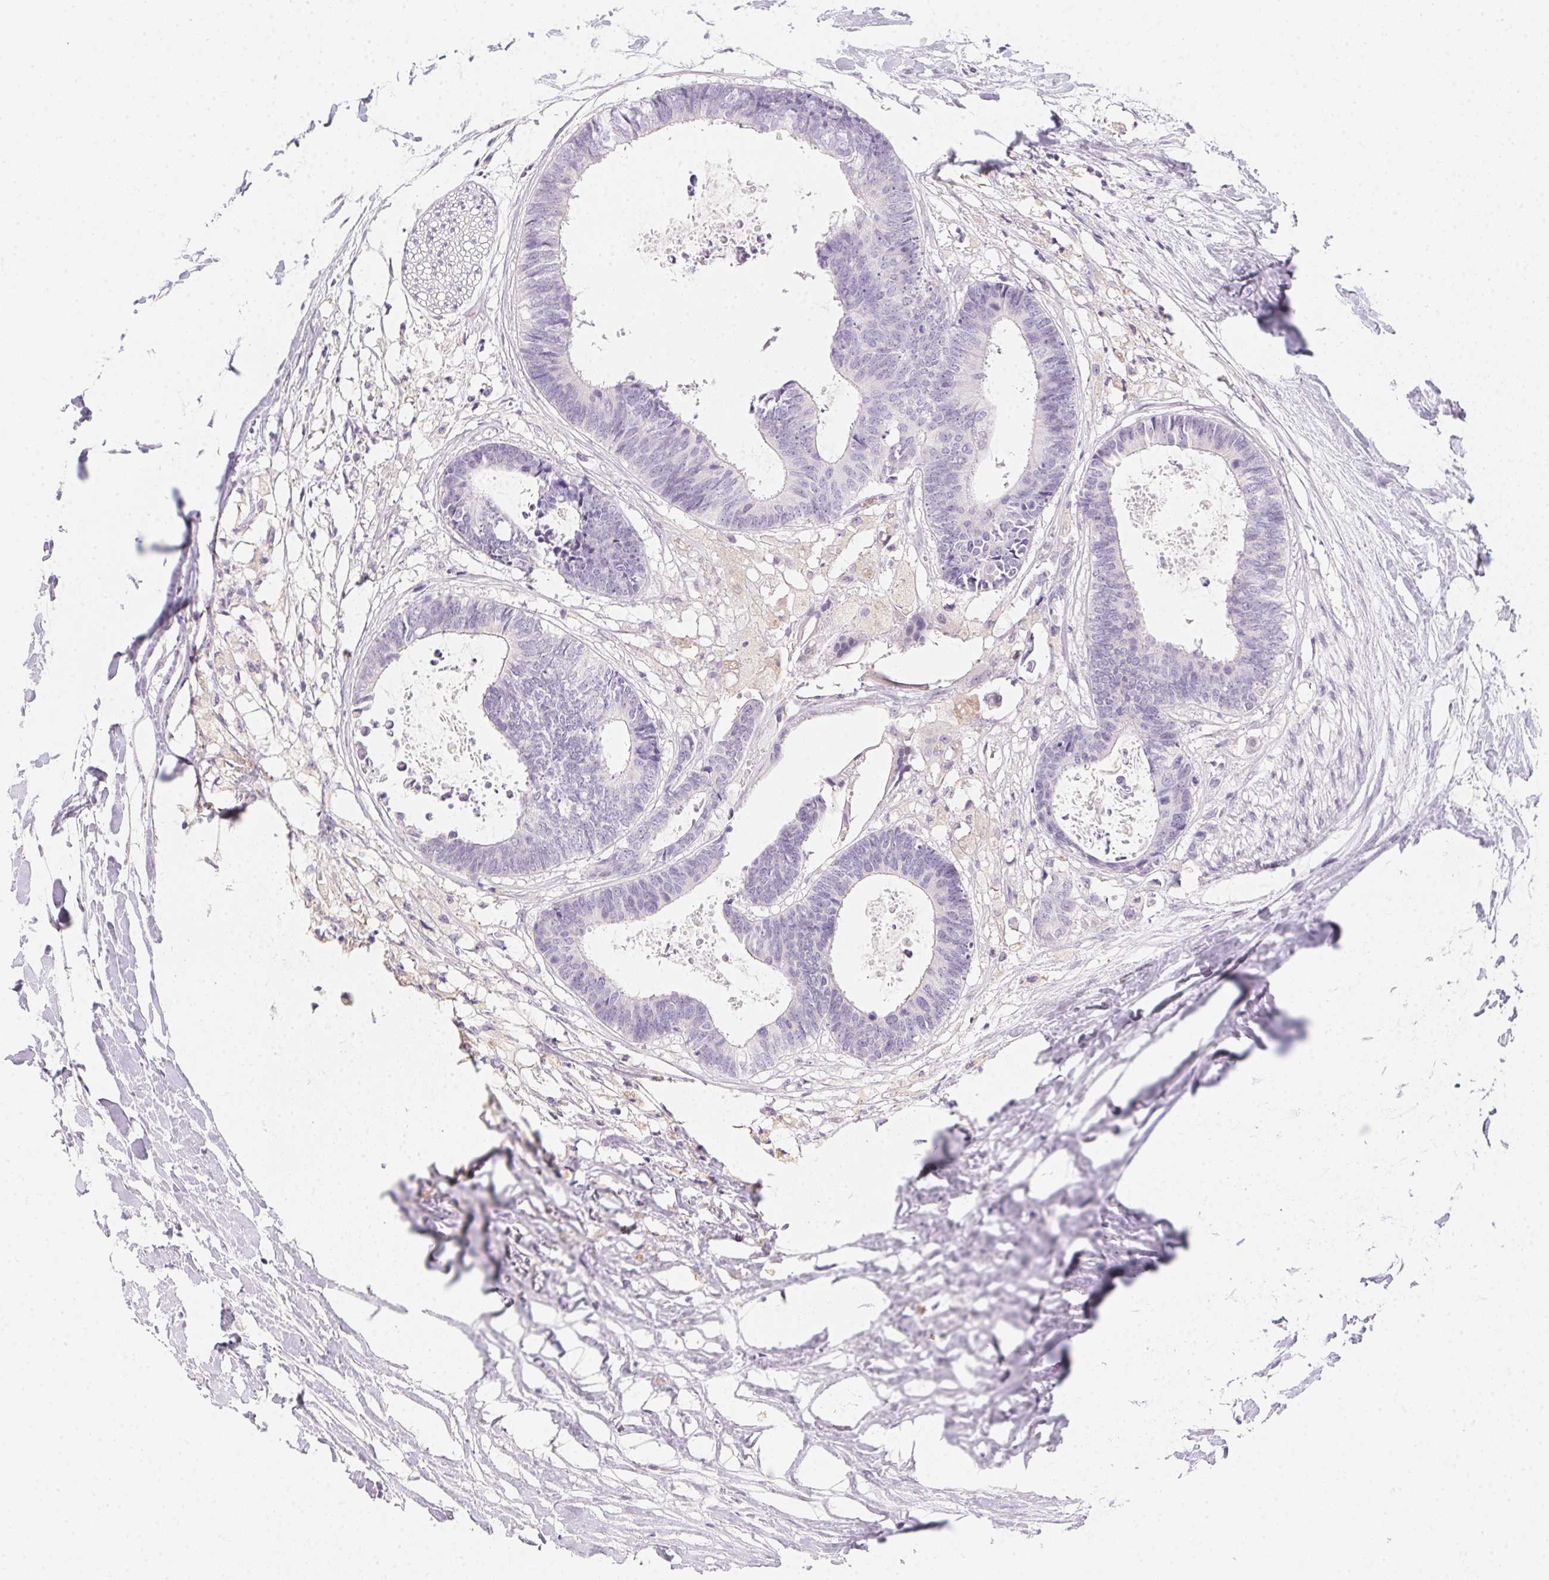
{"staining": {"intensity": "negative", "quantity": "none", "location": "none"}, "tissue": "colorectal cancer", "cell_type": "Tumor cells", "image_type": "cancer", "snomed": [{"axis": "morphology", "description": "Adenocarcinoma, NOS"}, {"axis": "topography", "description": "Colon"}, {"axis": "topography", "description": "Rectum"}], "caption": "The image exhibits no staining of tumor cells in colorectal cancer.", "gene": "MORC1", "patient": {"sex": "male", "age": 57}}